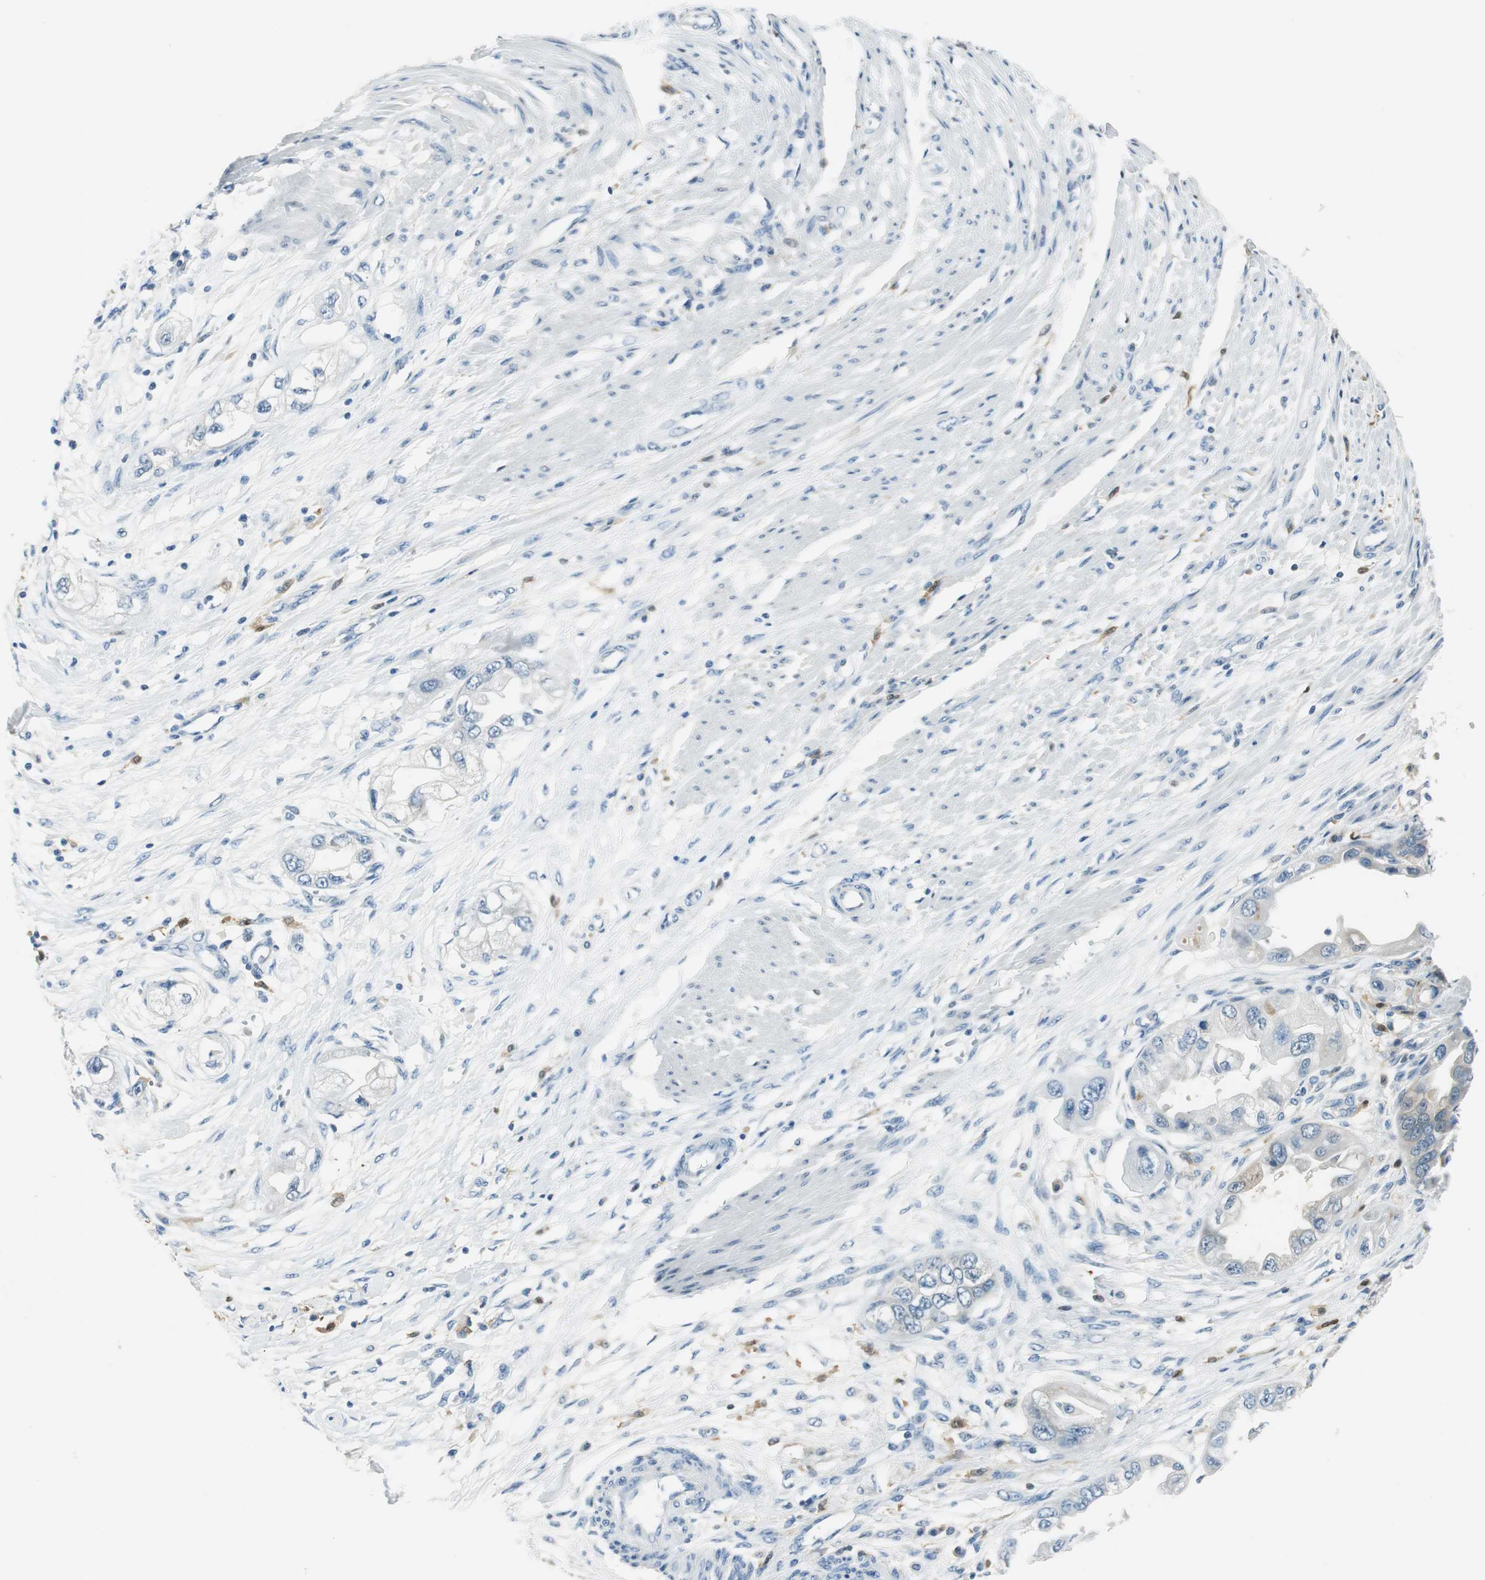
{"staining": {"intensity": "negative", "quantity": "none", "location": "none"}, "tissue": "endometrial cancer", "cell_type": "Tumor cells", "image_type": "cancer", "snomed": [{"axis": "morphology", "description": "Adenocarcinoma, NOS"}, {"axis": "topography", "description": "Endometrium"}], "caption": "This is an immunohistochemistry (IHC) histopathology image of human endometrial adenocarcinoma. There is no expression in tumor cells.", "gene": "ME1", "patient": {"sex": "female", "age": 67}}